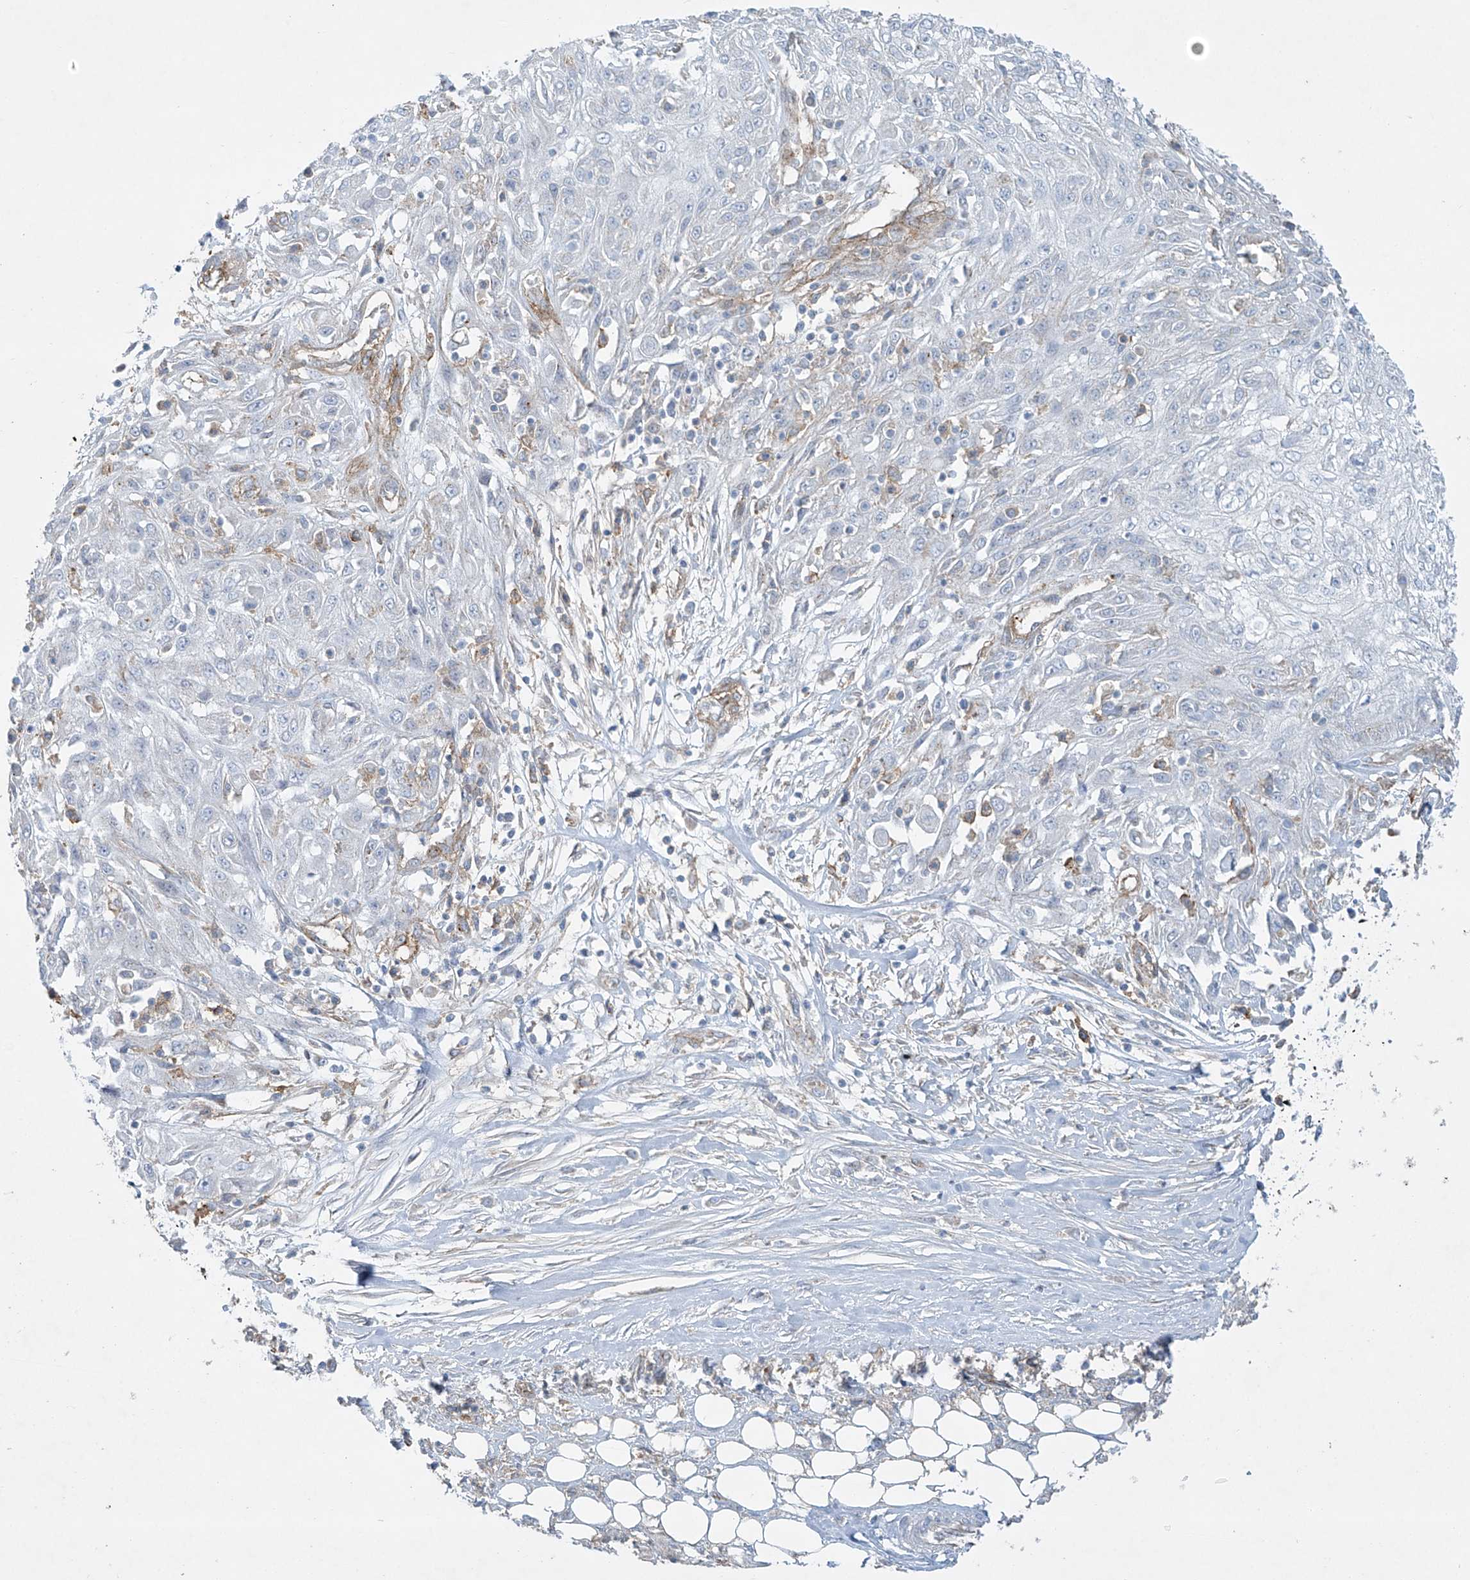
{"staining": {"intensity": "negative", "quantity": "none", "location": "none"}, "tissue": "skin cancer", "cell_type": "Tumor cells", "image_type": "cancer", "snomed": [{"axis": "morphology", "description": "Squamous cell carcinoma, NOS"}, {"axis": "morphology", "description": "Squamous cell carcinoma, metastatic, NOS"}, {"axis": "topography", "description": "Skin"}, {"axis": "topography", "description": "Lymph node"}], "caption": "Micrograph shows no significant protein expression in tumor cells of metastatic squamous cell carcinoma (skin).", "gene": "VAMP5", "patient": {"sex": "male", "age": 75}}